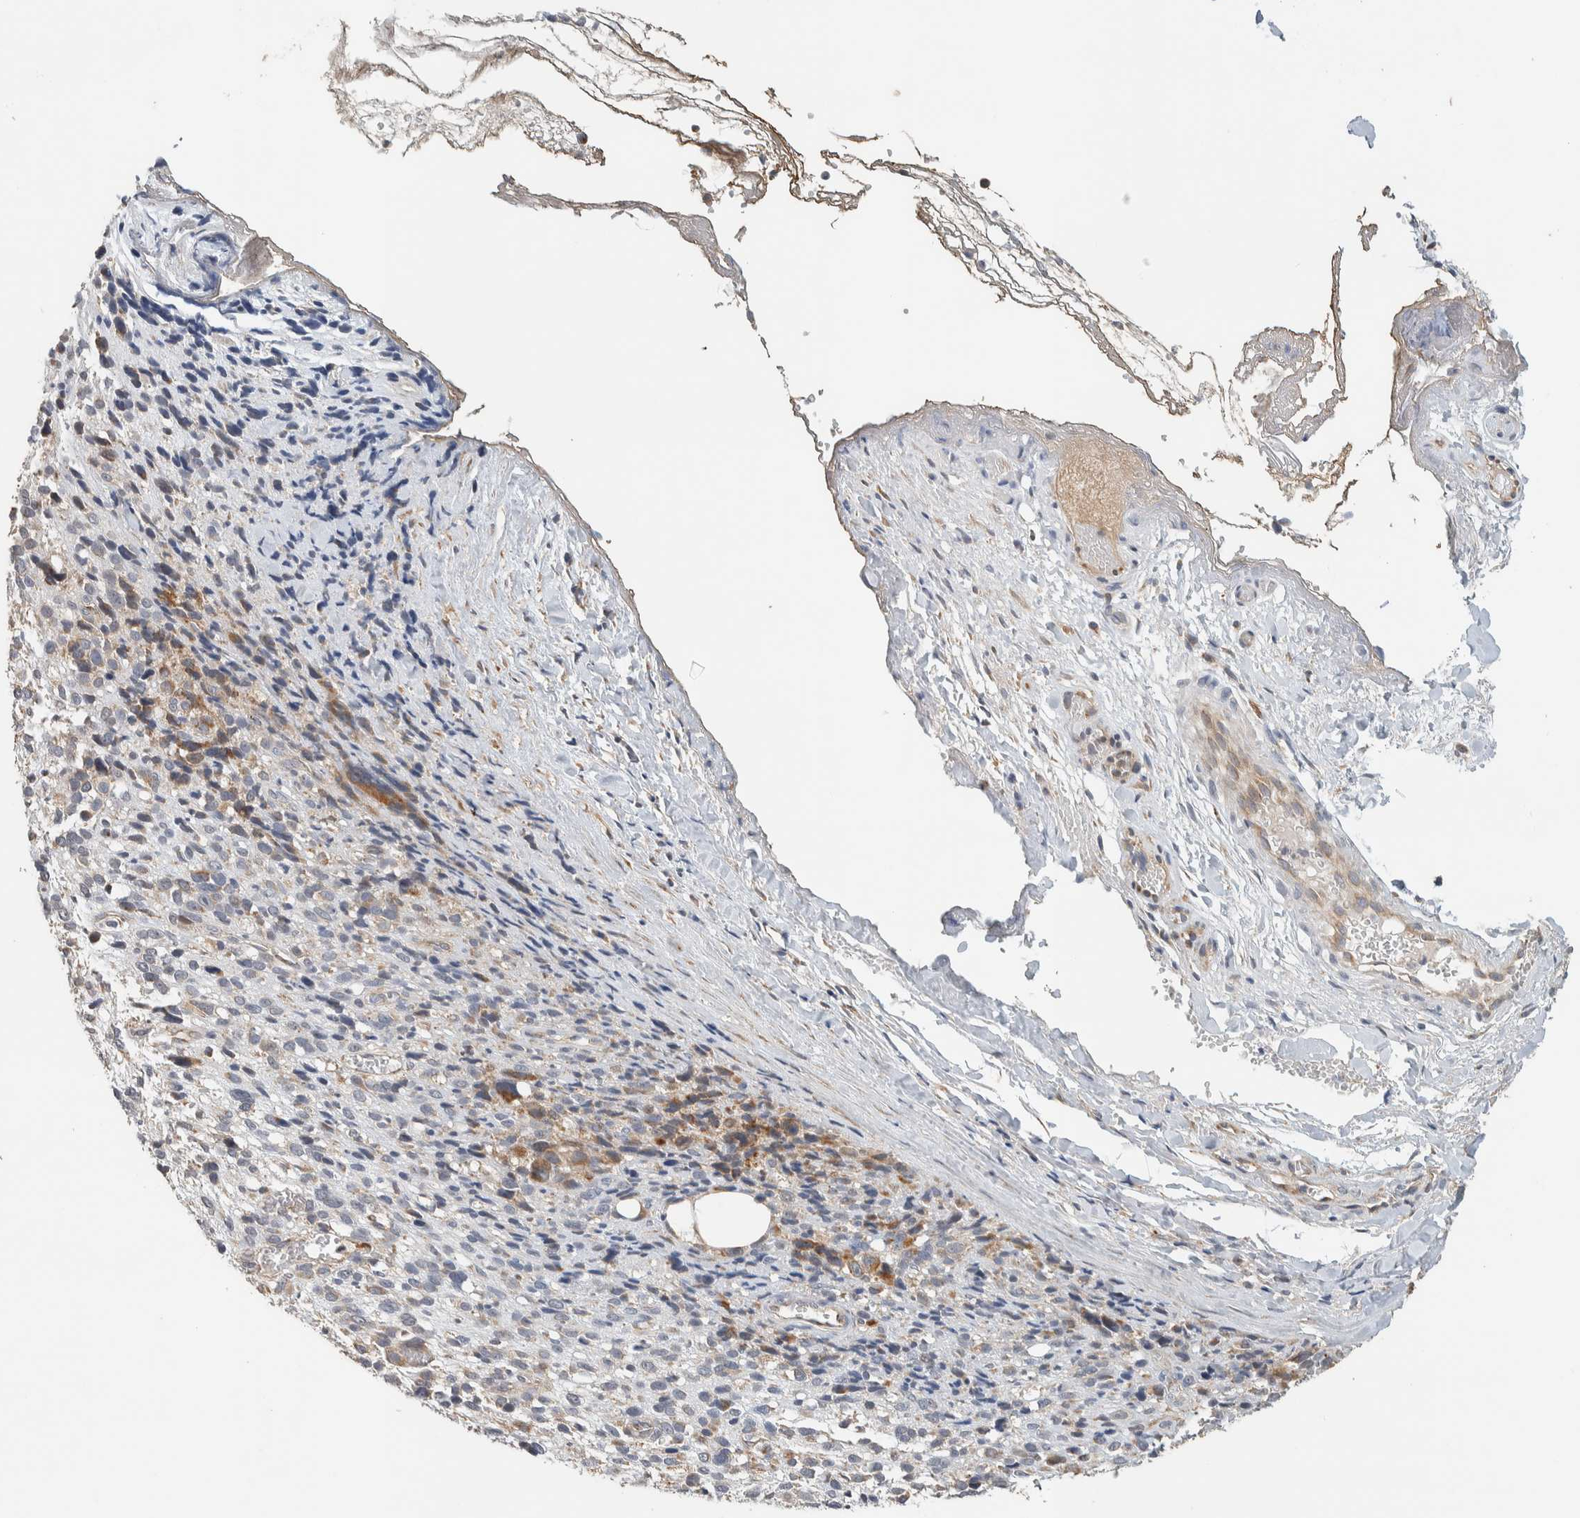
{"staining": {"intensity": "moderate", "quantity": "<25%", "location": "cytoplasmic/membranous"}, "tissue": "melanoma", "cell_type": "Tumor cells", "image_type": "cancer", "snomed": [{"axis": "morphology", "description": "Malignant melanoma, NOS"}, {"axis": "topography", "description": "Skin"}], "caption": "IHC of human melanoma exhibits low levels of moderate cytoplasmic/membranous positivity in about <25% of tumor cells.", "gene": "PDE7B", "patient": {"sex": "female", "age": 55}}